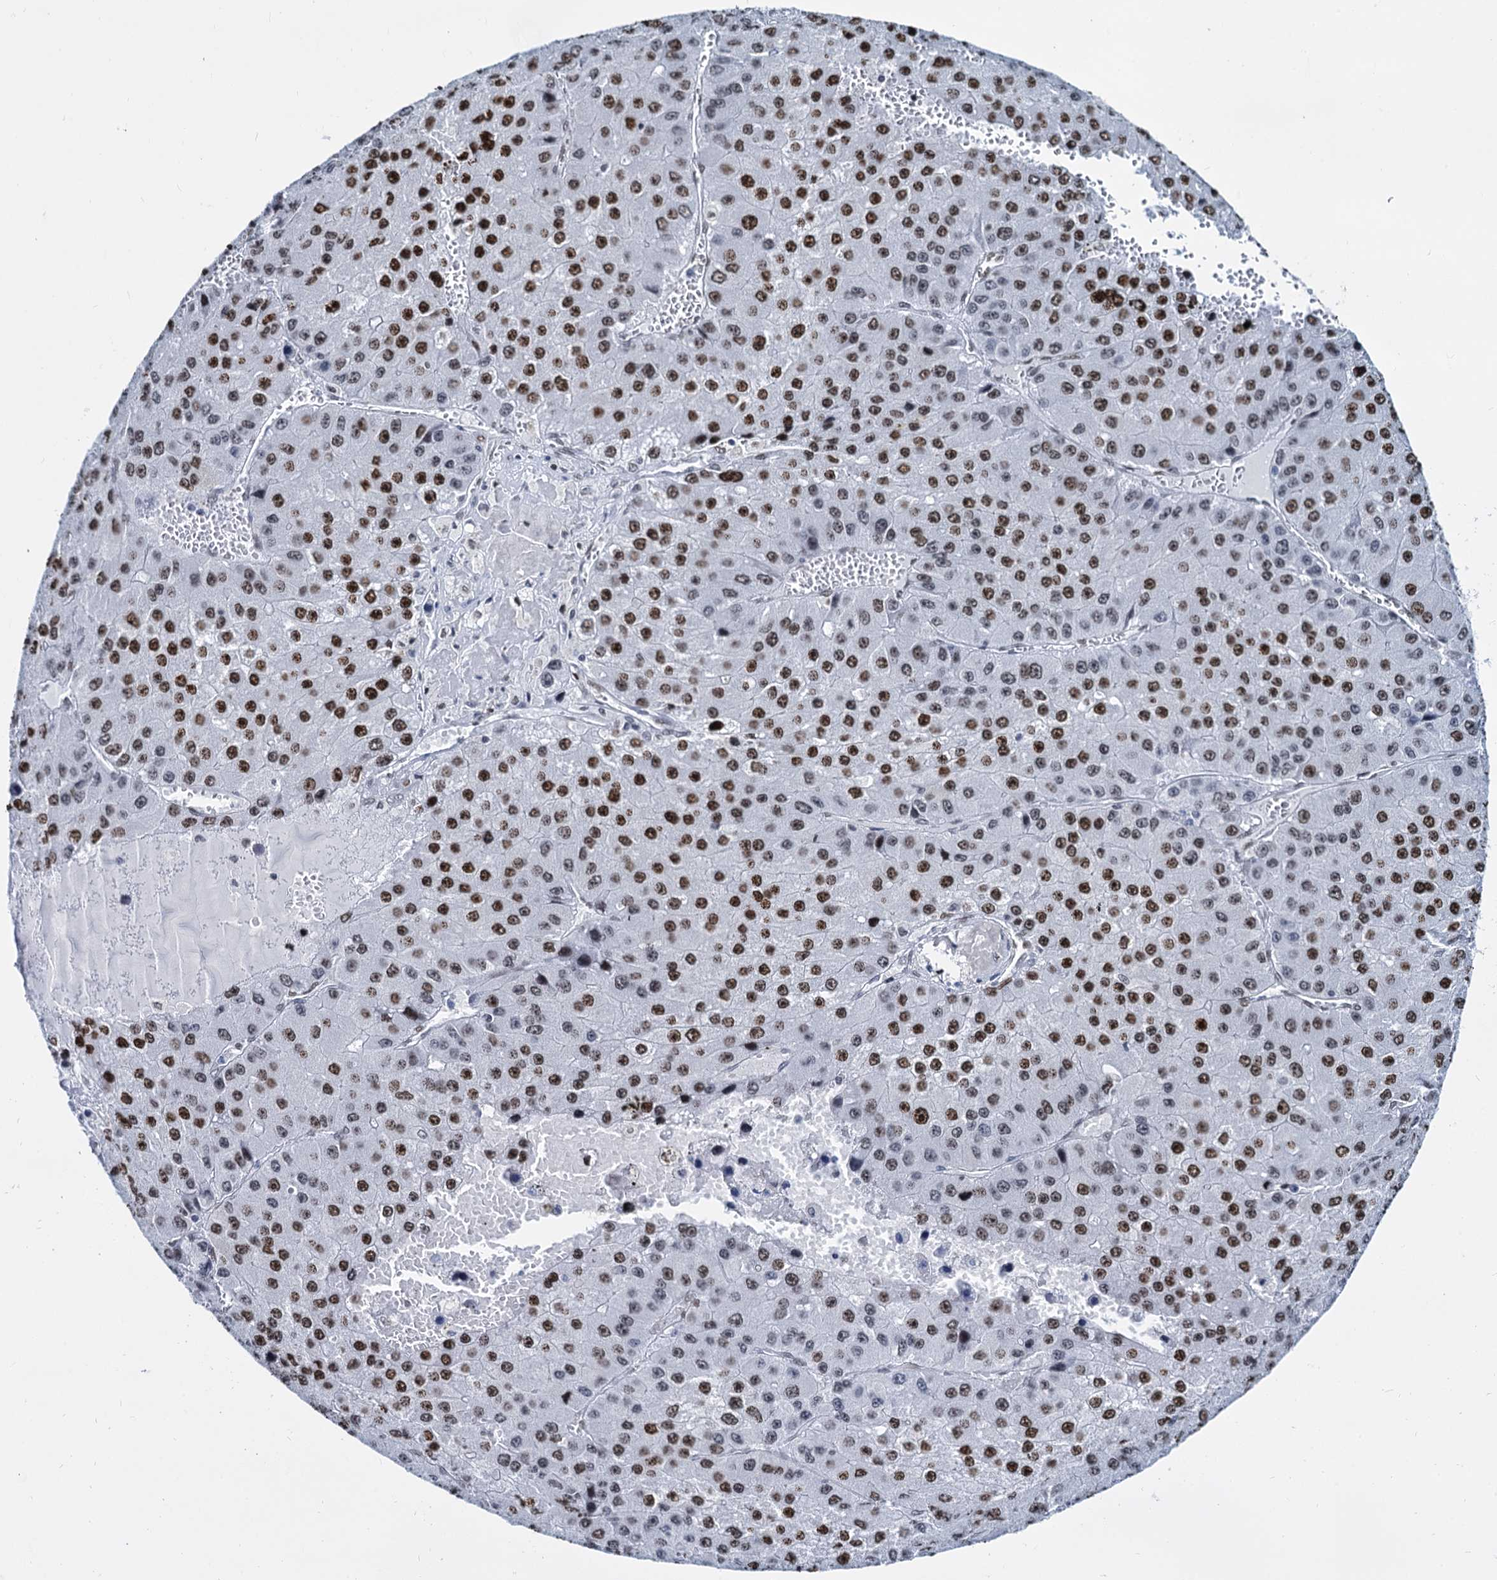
{"staining": {"intensity": "strong", "quantity": ">75%", "location": "nuclear"}, "tissue": "liver cancer", "cell_type": "Tumor cells", "image_type": "cancer", "snomed": [{"axis": "morphology", "description": "Carcinoma, Hepatocellular, NOS"}, {"axis": "topography", "description": "Liver"}], "caption": "A high amount of strong nuclear staining is identified in approximately >75% of tumor cells in liver cancer tissue.", "gene": "CMAS", "patient": {"sex": "female", "age": 73}}